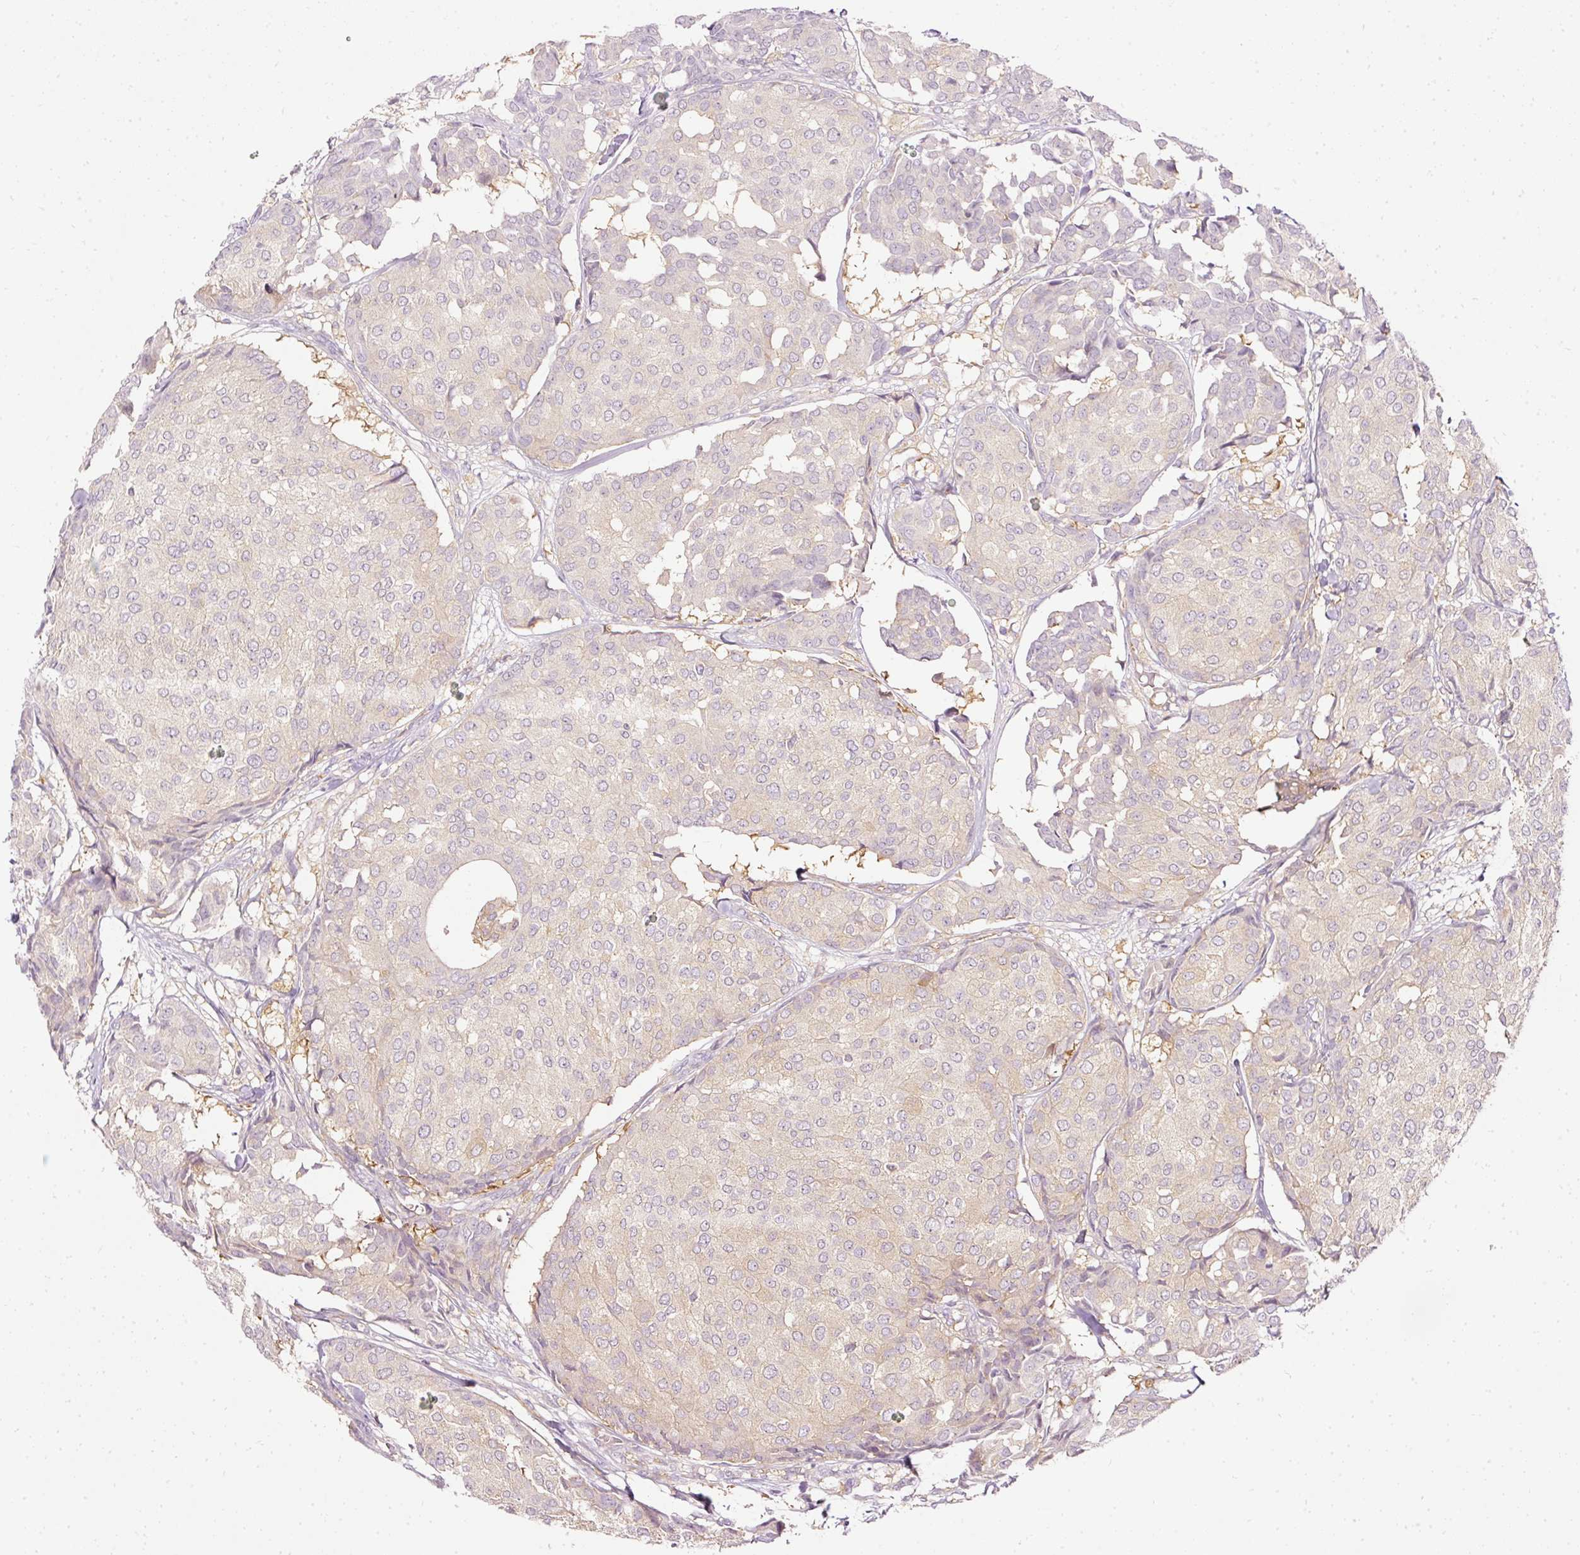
{"staining": {"intensity": "negative", "quantity": "none", "location": "none"}, "tissue": "breast cancer", "cell_type": "Tumor cells", "image_type": "cancer", "snomed": [{"axis": "morphology", "description": "Duct carcinoma"}, {"axis": "topography", "description": "Breast"}], "caption": "Immunohistochemistry photomicrograph of breast cancer (invasive ductal carcinoma) stained for a protein (brown), which shows no positivity in tumor cells.", "gene": "ARMH3", "patient": {"sex": "female", "age": 75}}